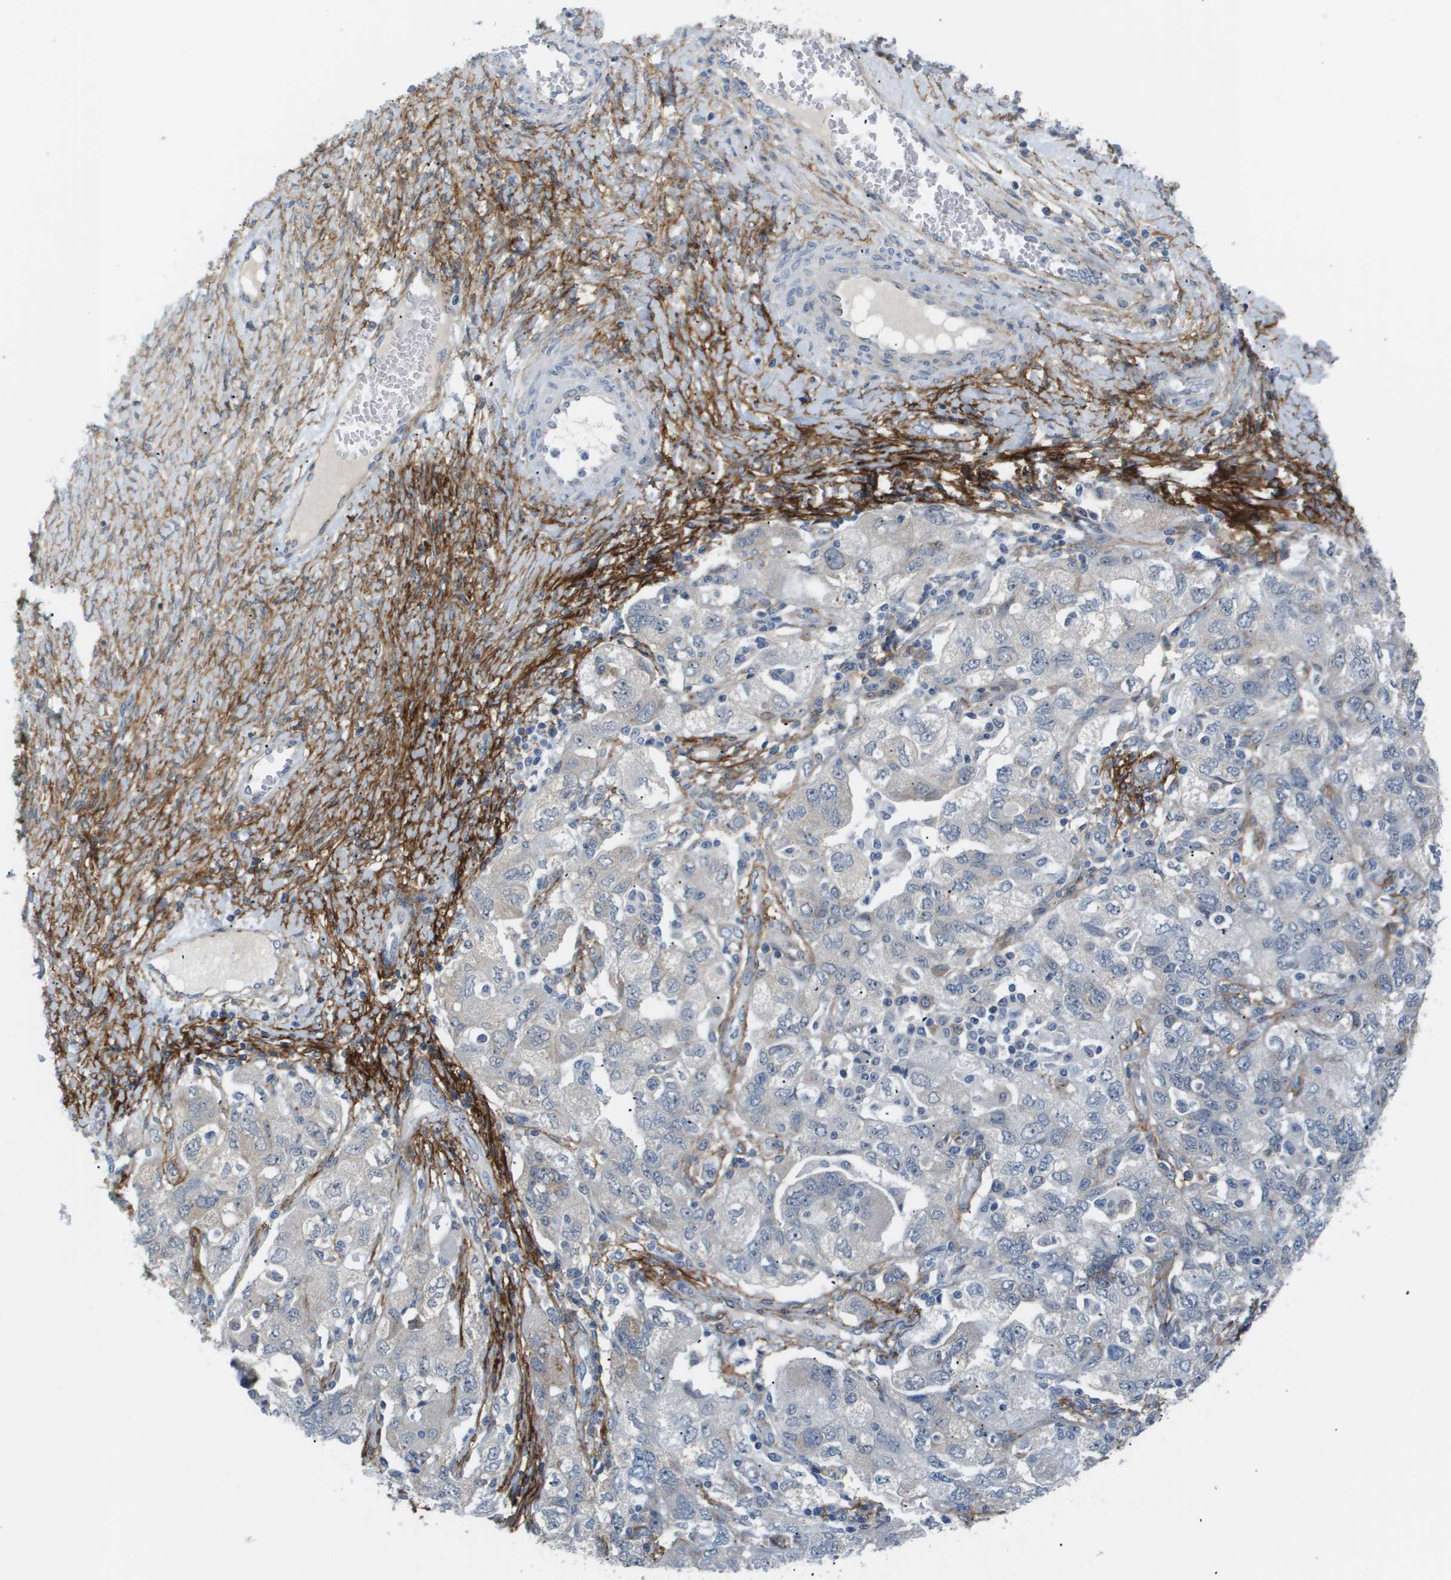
{"staining": {"intensity": "negative", "quantity": "none", "location": "none"}, "tissue": "ovarian cancer", "cell_type": "Tumor cells", "image_type": "cancer", "snomed": [{"axis": "morphology", "description": "Carcinoma, NOS"}, {"axis": "morphology", "description": "Cystadenocarcinoma, serous, NOS"}, {"axis": "topography", "description": "Ovary"}], "caption": "The IHC histopathology image has no significant positivity in tumor cells of ovarian cancer tissue.", "gene": "OTUD5", "patient": {"sex": "female", "age": 69}}